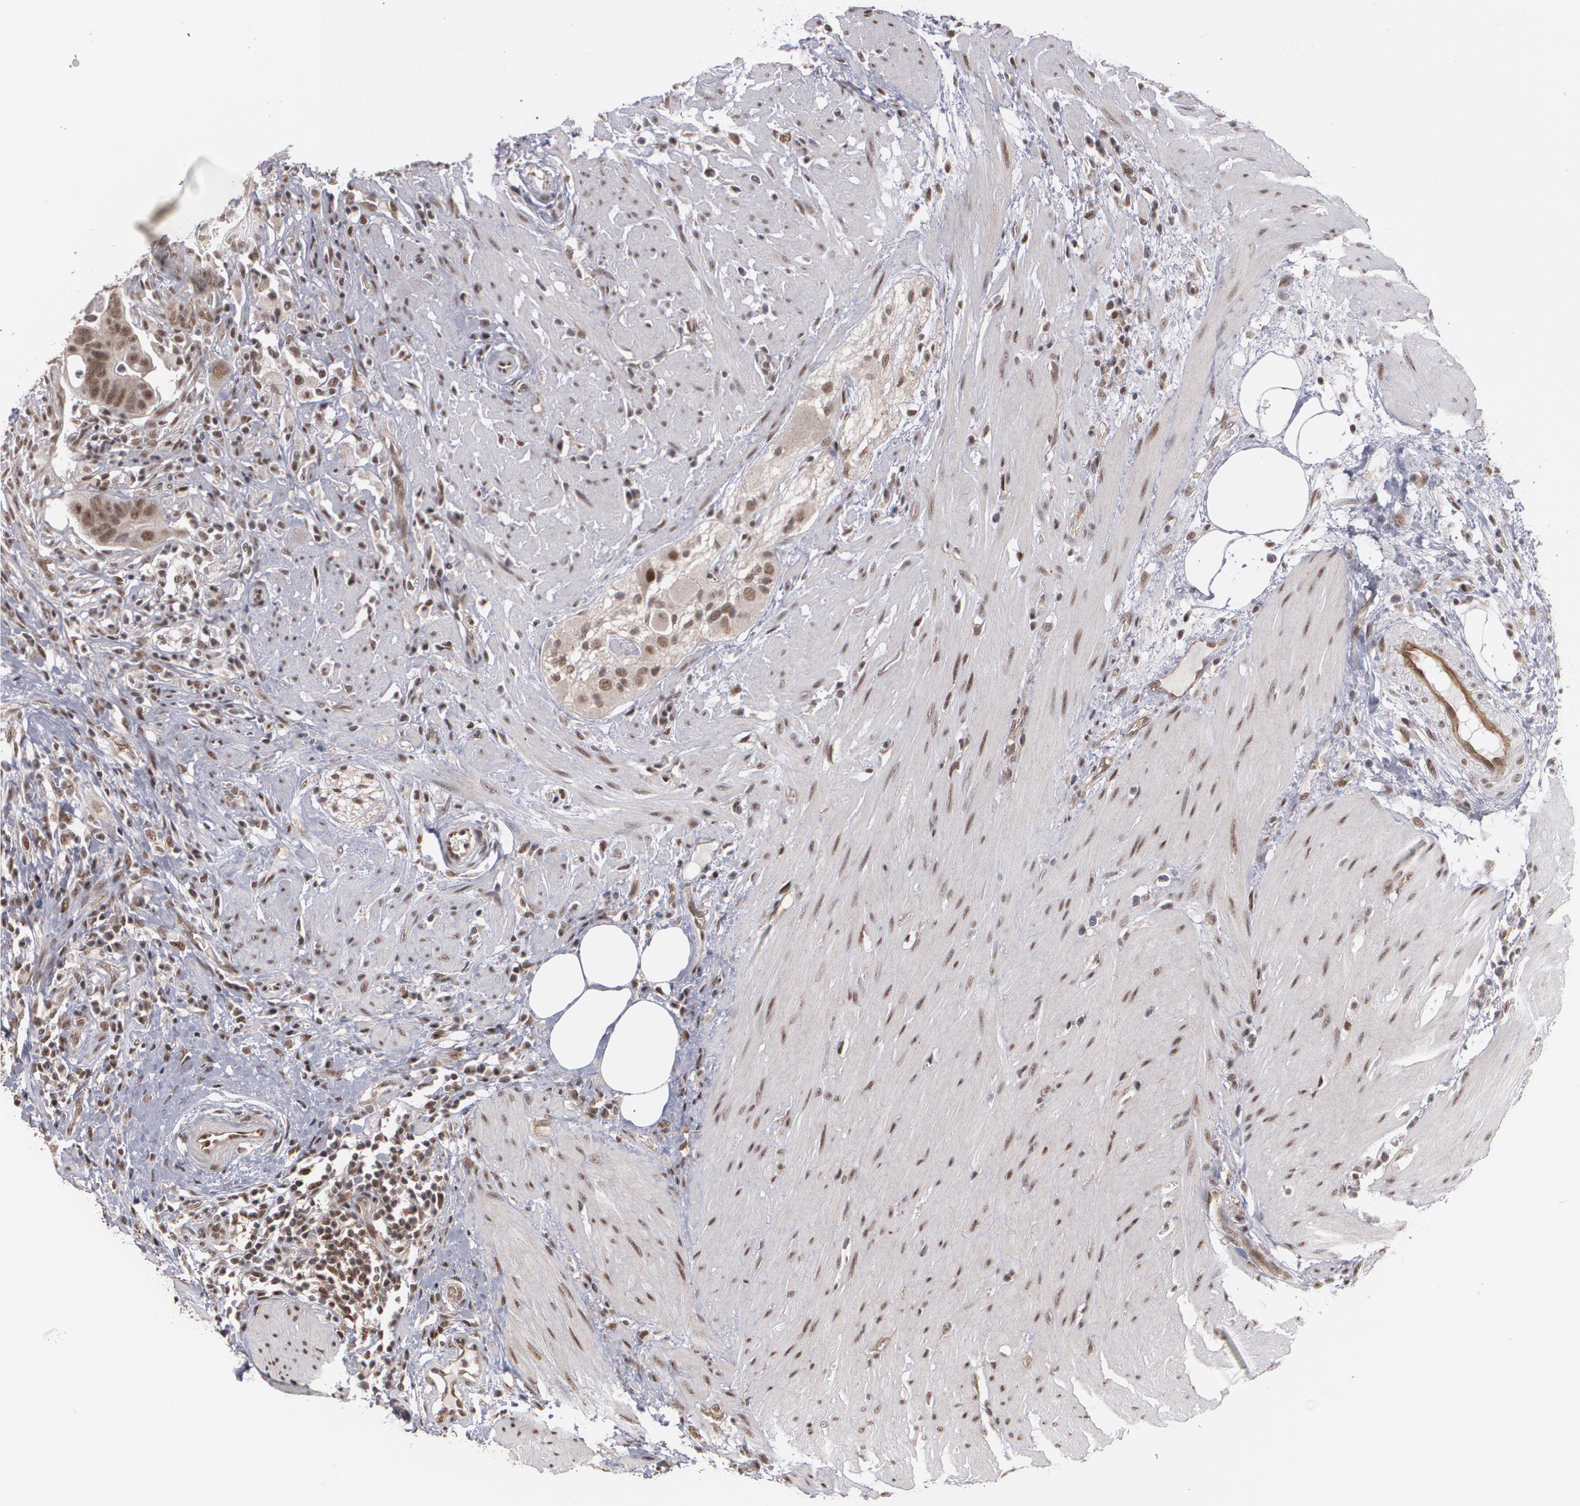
{"staining": {"intensity": "moderate", "quantity": ">75%", "location": "cytoplasmic/membranous,nuclear"}, "tissue": "colorectal cancer", "cell_type": "Tumor cells", "image_type": "cancer", "snomed": [{"axis": "morphology", "description": "Adenocarcinoma, NOS"}, {"axis": "topography", "description": "Rectum"}], "caption": "IHC of colorectal cancer exhibits medium levels of moderate cytoplasmic/membranous and nuclear staining in about >75% of tumor cells.", "gene": "ZNF75A", "patient": {"sex": "male", "age": 53}}